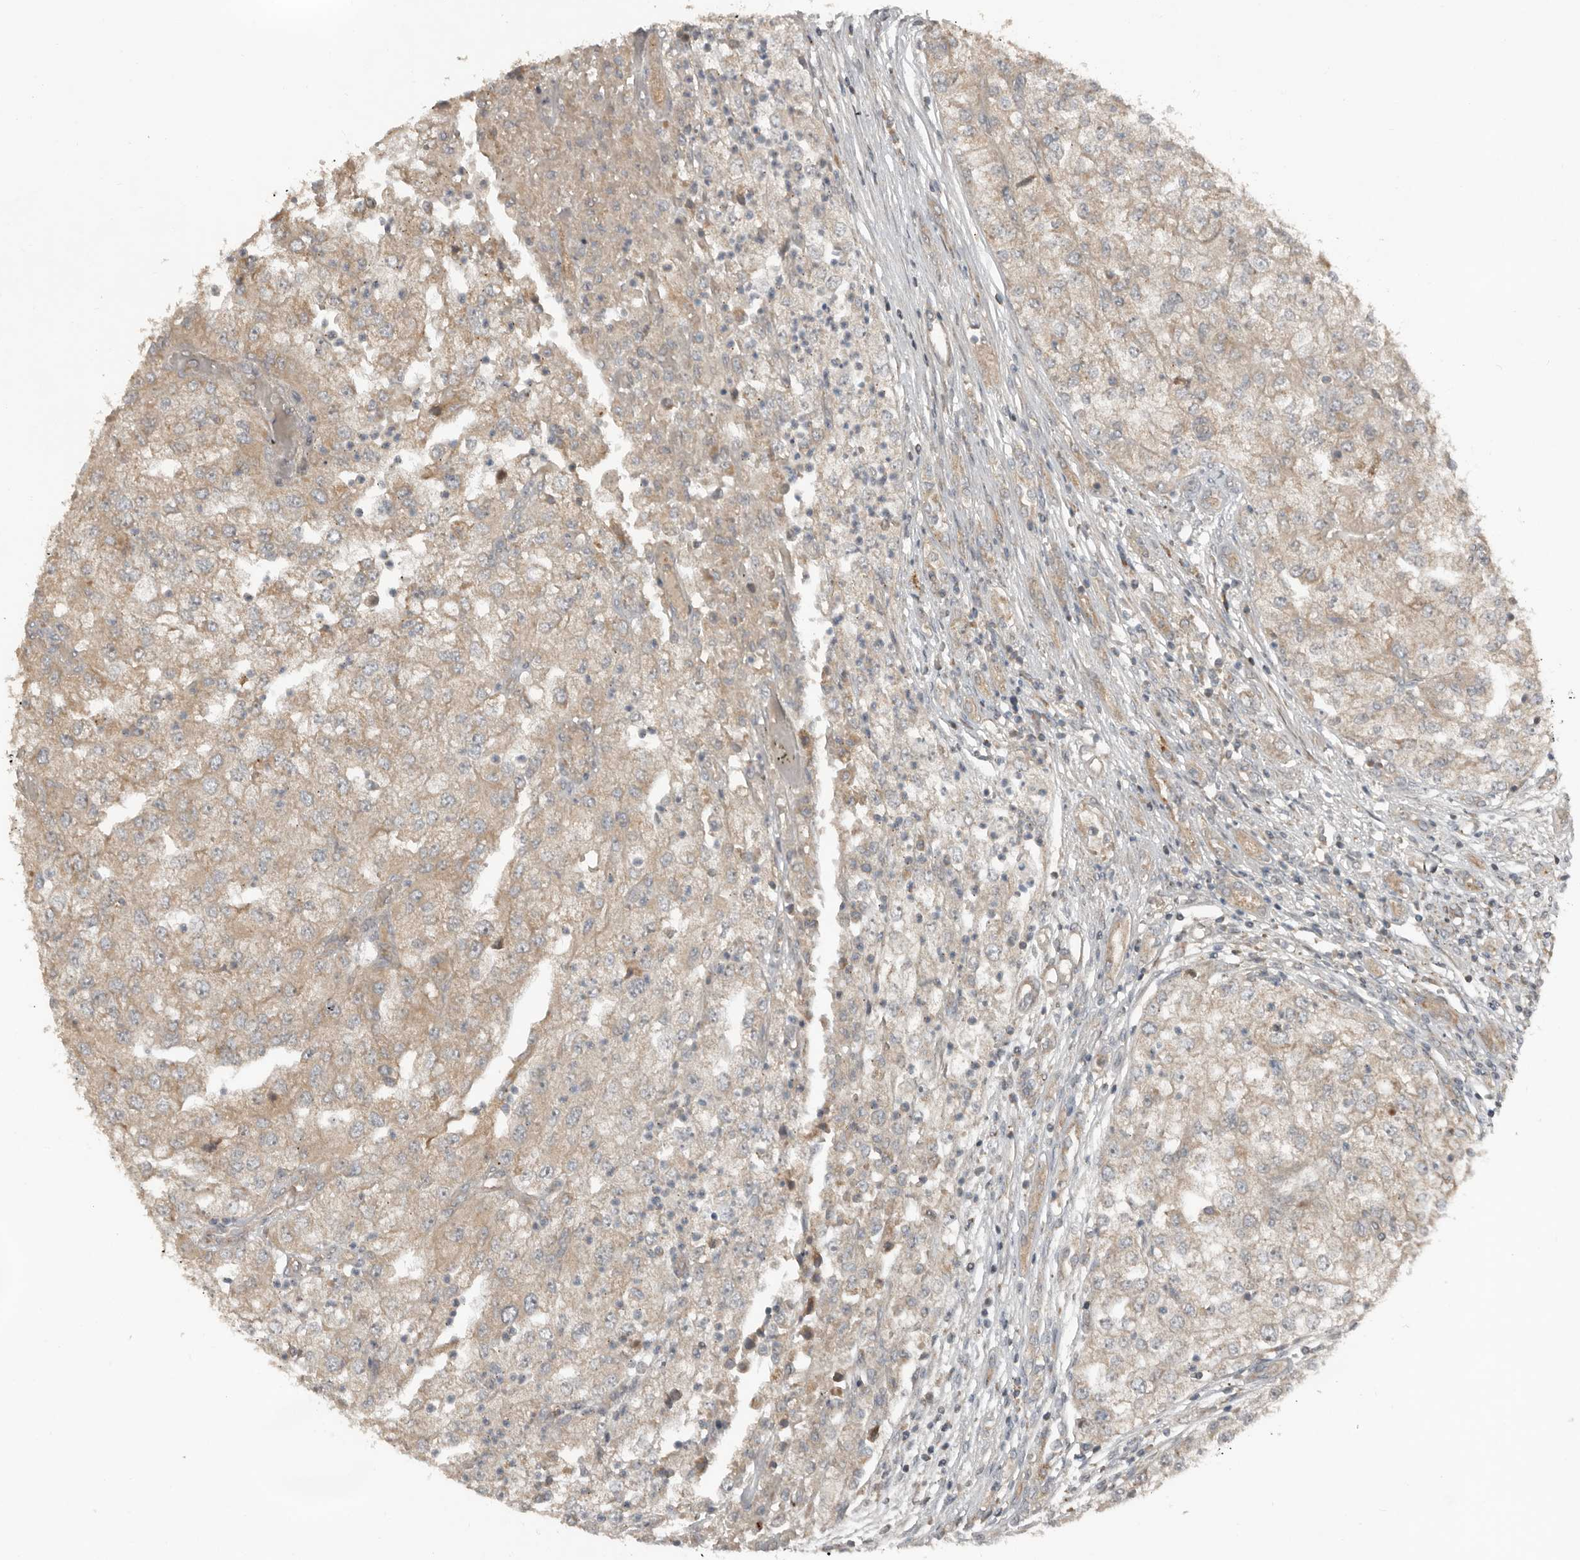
{"staining": {"intensity": "weak", "quantity": ">75%", "location": "cytoplasmic/membranous"}, "tissue": "renal cancer", "cell_type": "Tumor cells", "image_type": "cancer", "snomed": [{"axis": "morphology", "description": "Adenocarcinoma, NOS"}, {"axis": "topography", "description": "Kidney"}], "caption": "Human renal adenocarcinoma stained with a brown dye exhibits weak cytoplasmic/membranous positive positivity in approximately >75% of tumor cells.", "gene": "SLC6A7", "patient": {"sex": "female", "age": 54}}